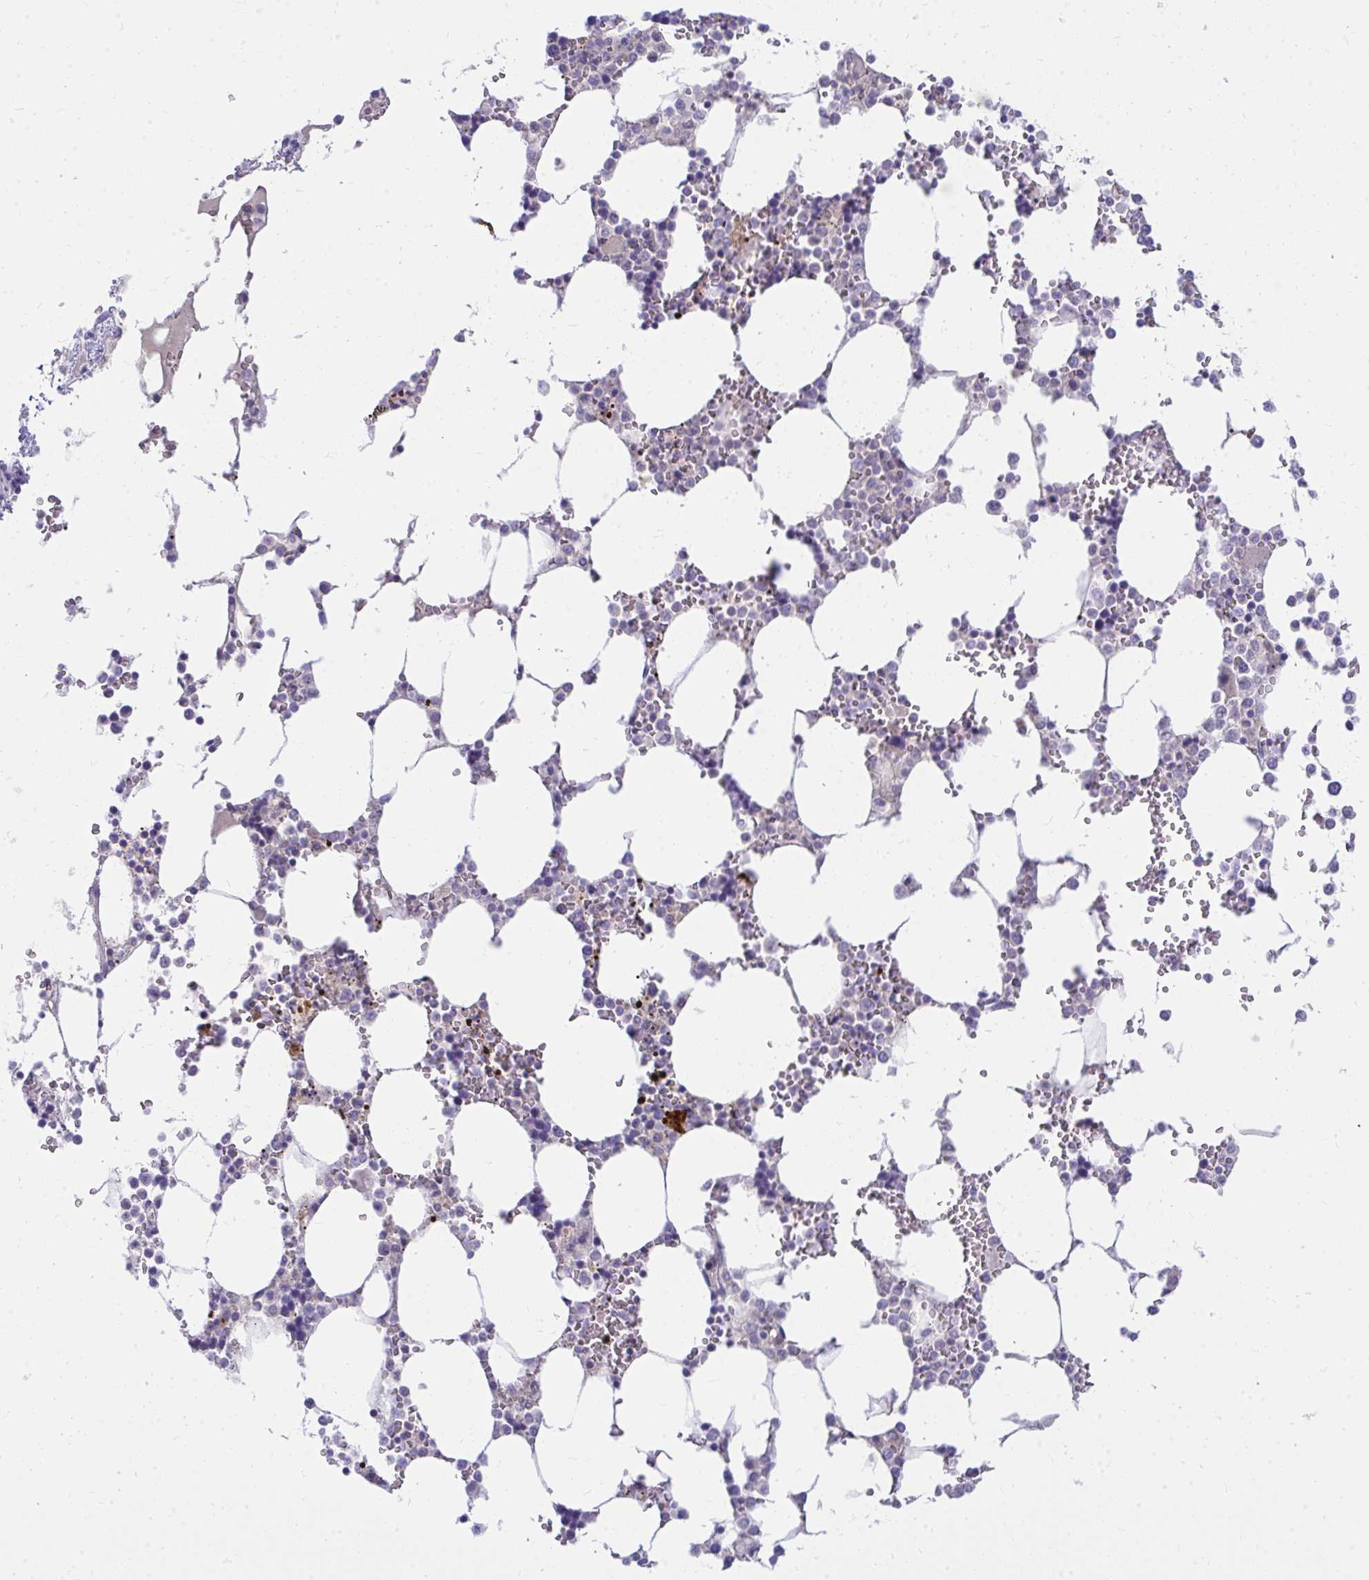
{"staining": {"intensity": "negative", "quantity": "none", "location": "none"}, "tissue": "bone marrow", "cell_type": "Hematopoietic cells", "image_type": "normal", "snomed": [{"axis": "morphology", "description": "Normal tissue, NOS"}, {"axis": "topography", "description": "Bone marrow"}], "caption": "DAB (3,3'-diaminobenzidine) immunohistochemical staining of benign human bone marrow displays no significant expression in hematopoietic cells. (Brightfield microscopy of DAB immunohistochemistry at high magnification).", "gene": "LRRC36", "patient": {"sex": "male", "age": 64}}